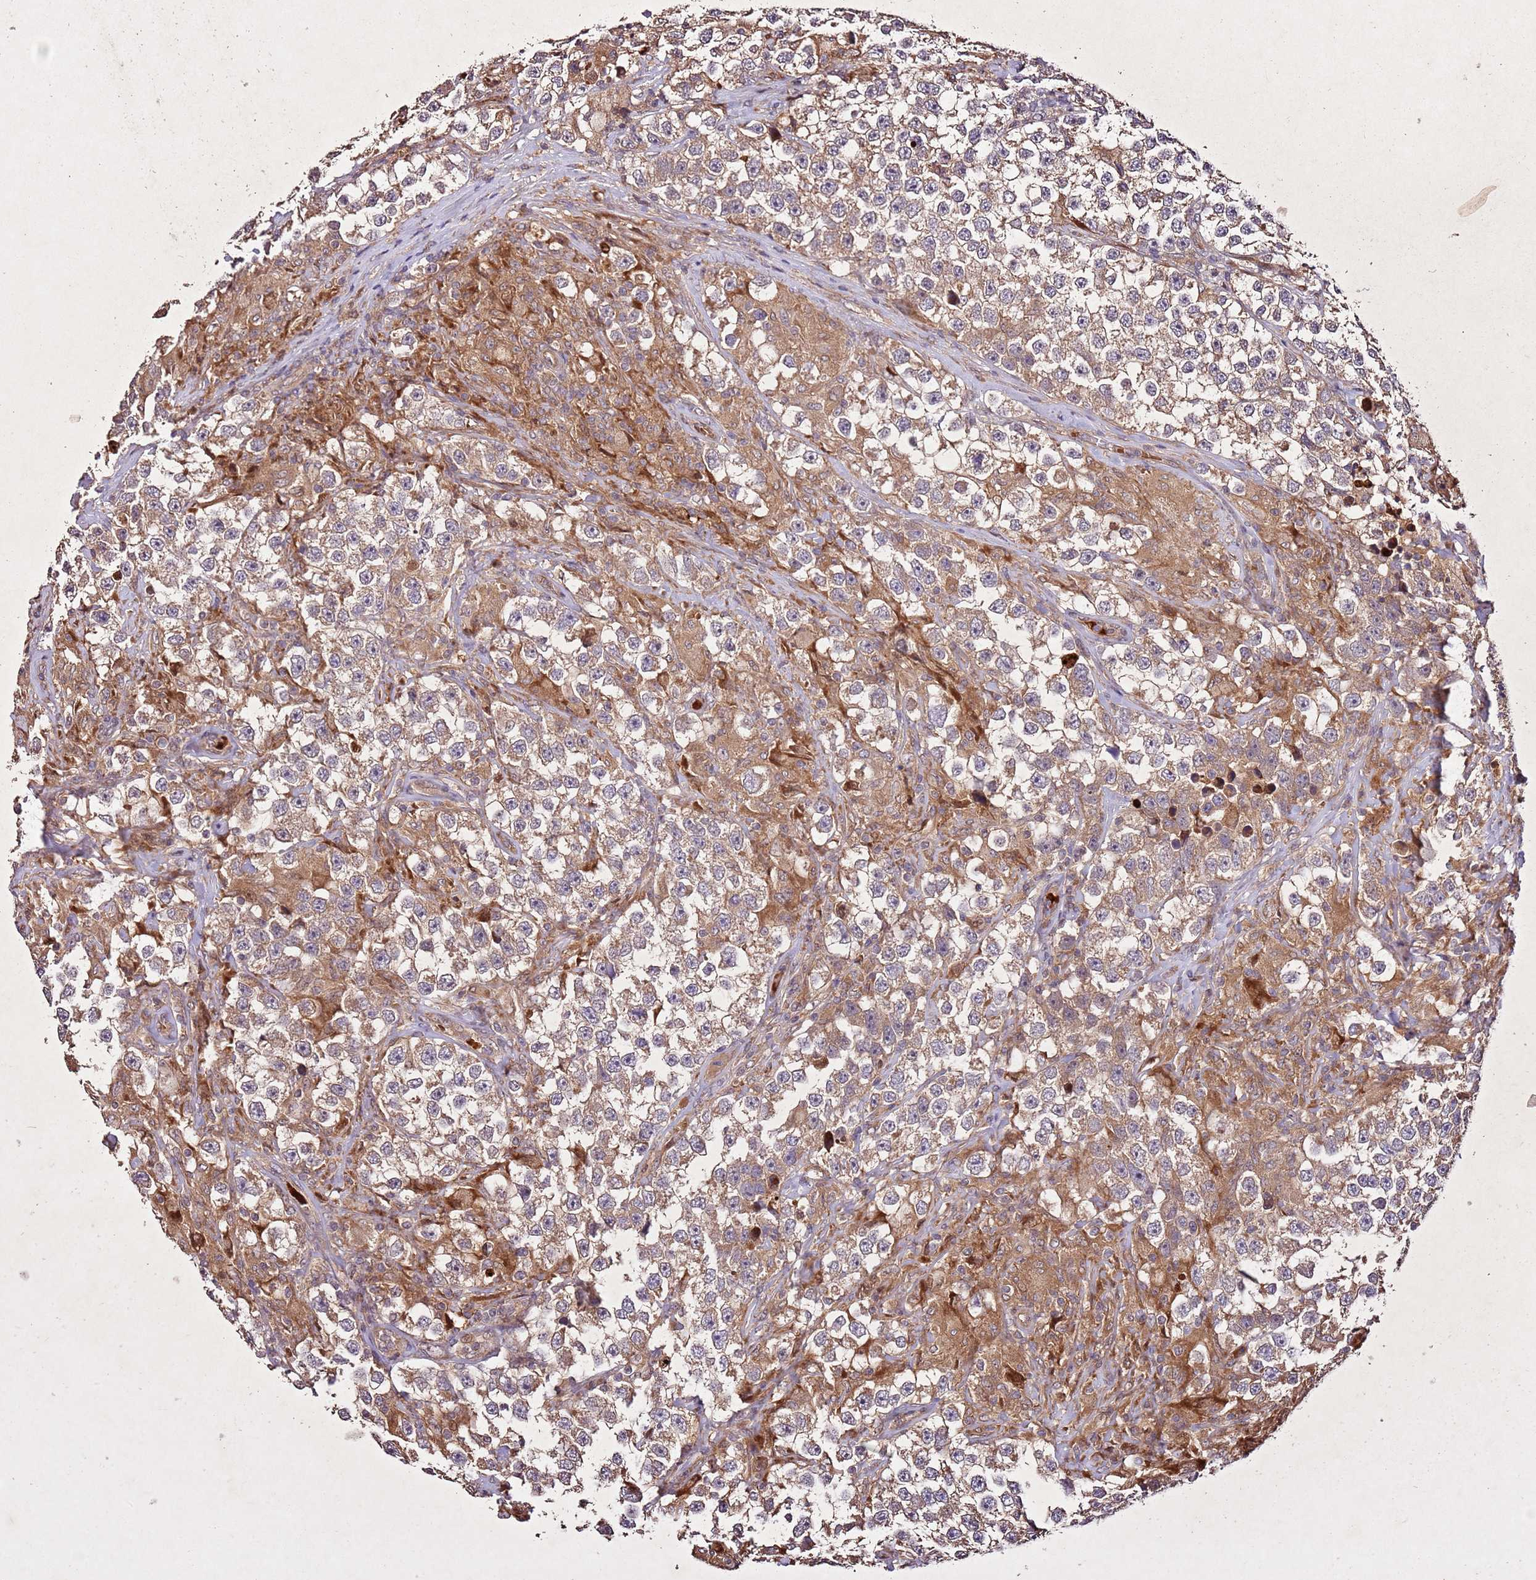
{"staining": {"intensity": "moderate", "quantity": ">75%", "location": "cytoplasmic/membranous"}, "tissue": "testis cancer", "cell_type": "Tumor cells", "image_type": "cancer", "snomed": [{"axis": "morphology", "description": "Seminoma, NOS"}, {"axis": "topography", "description": "Testis"}], "caption": "A photomicrograph showing moderate cytoplasmic/membranous positivity in approximately >75% of tumor cells in seminoma (testis), as visualized by brown immunohistochemical staining.", "gene": "PTMA", "patient": {"sex": "male", "age": 46}}